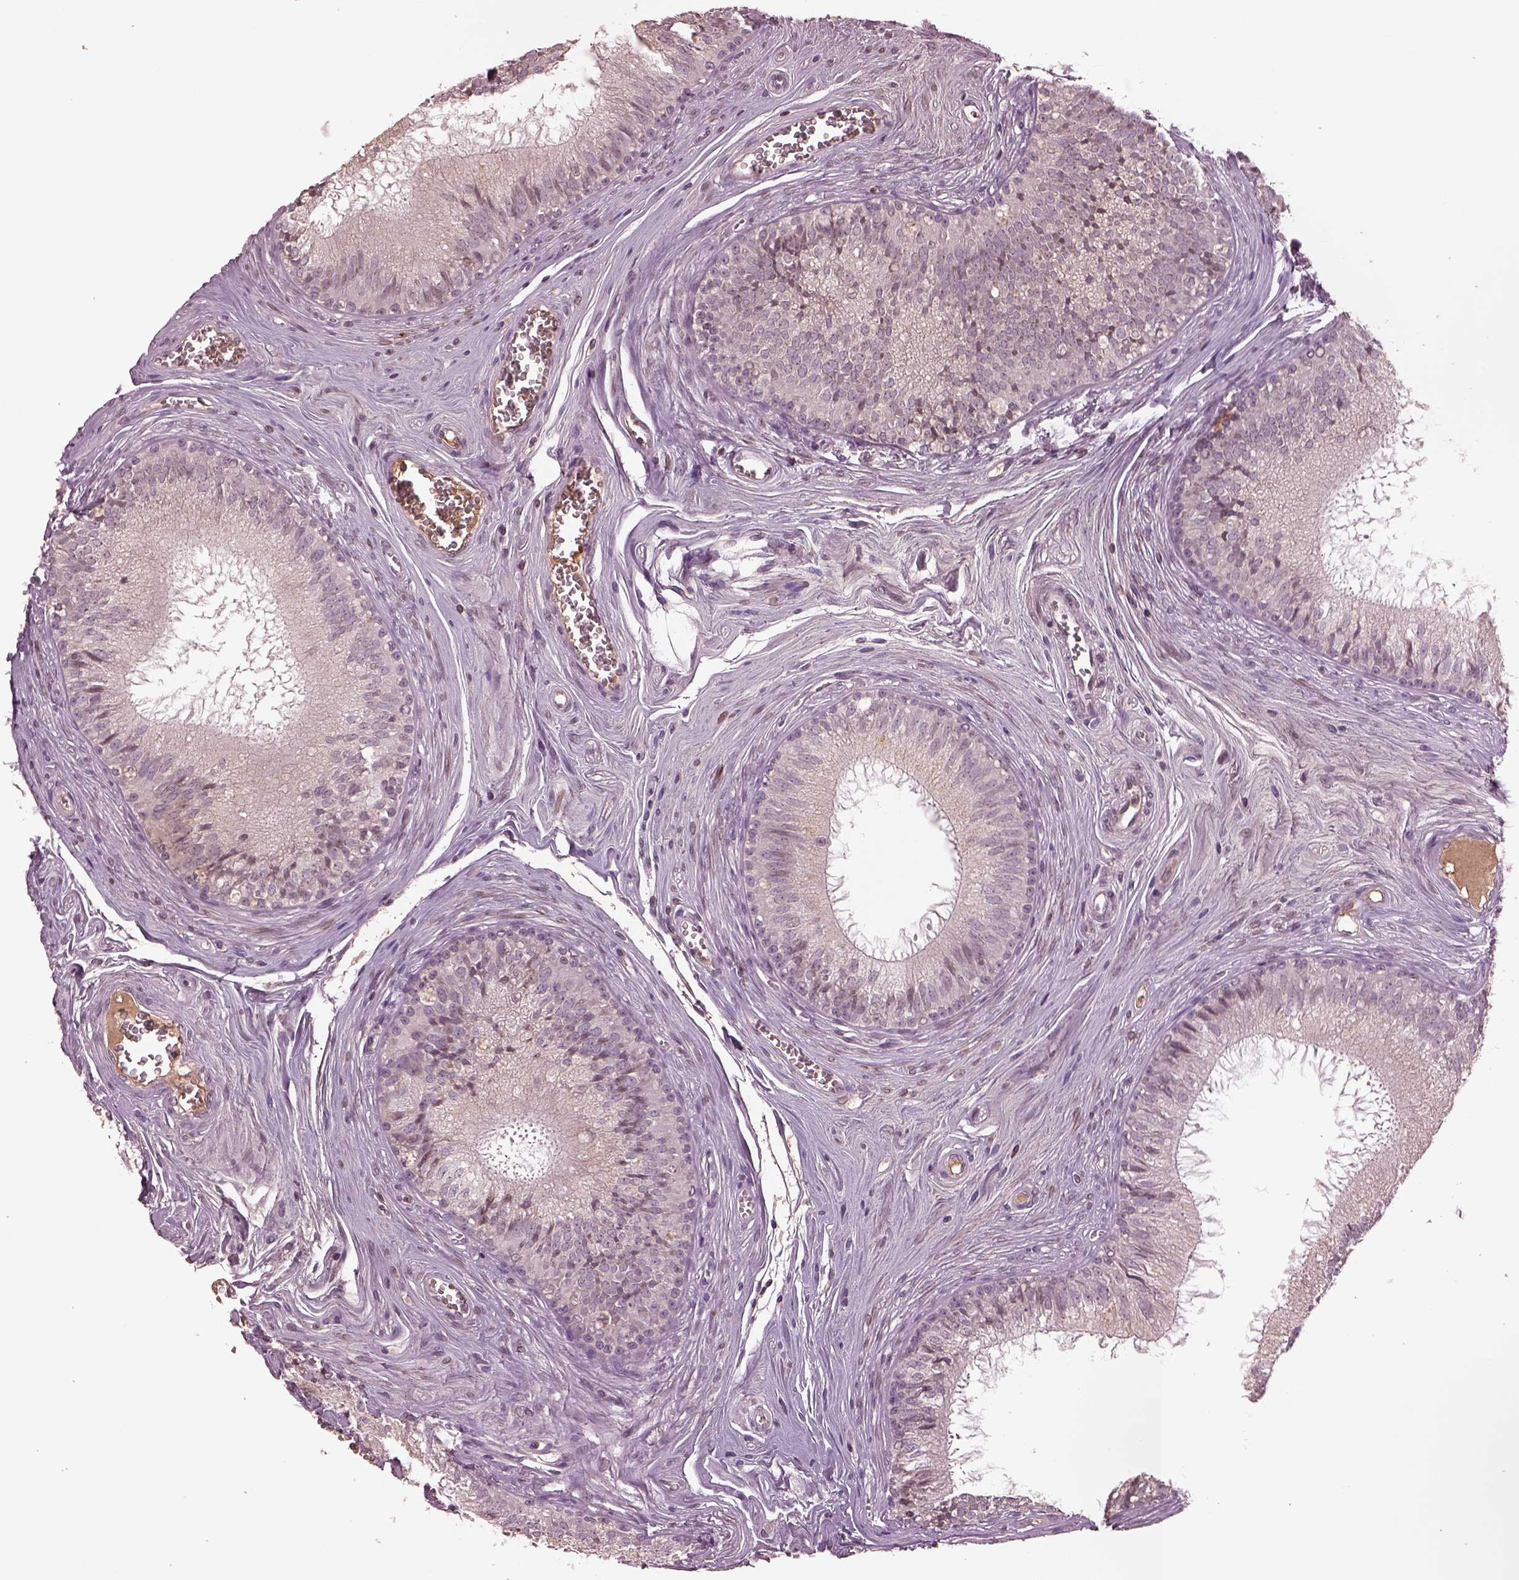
{"staining": {"intensity": "negative", "quantity": "none", "location": "none"}, "tissue": "epididymis", "cell_type": "Glandular cells", "image_type": "normal", "snomed": [{"axis": "morphology", "description": "Normal tissue, NOS"}, {"axis": "topography", "description": "Epididymis"}], "caption": "Immunohistochemistry image of unremarkable epididymis: epididymis stained with DAB shows no significant protein positivity in glandular cells. The staining was performed using DAB (3,3'-diaminobenzidine) to visualize the protein expression in brown, while the nuclei were stained in blue with hematoxylin (Magnification: 20x).", "gene": "PTX4", "patient": {"sex": "male", "age": 37}}